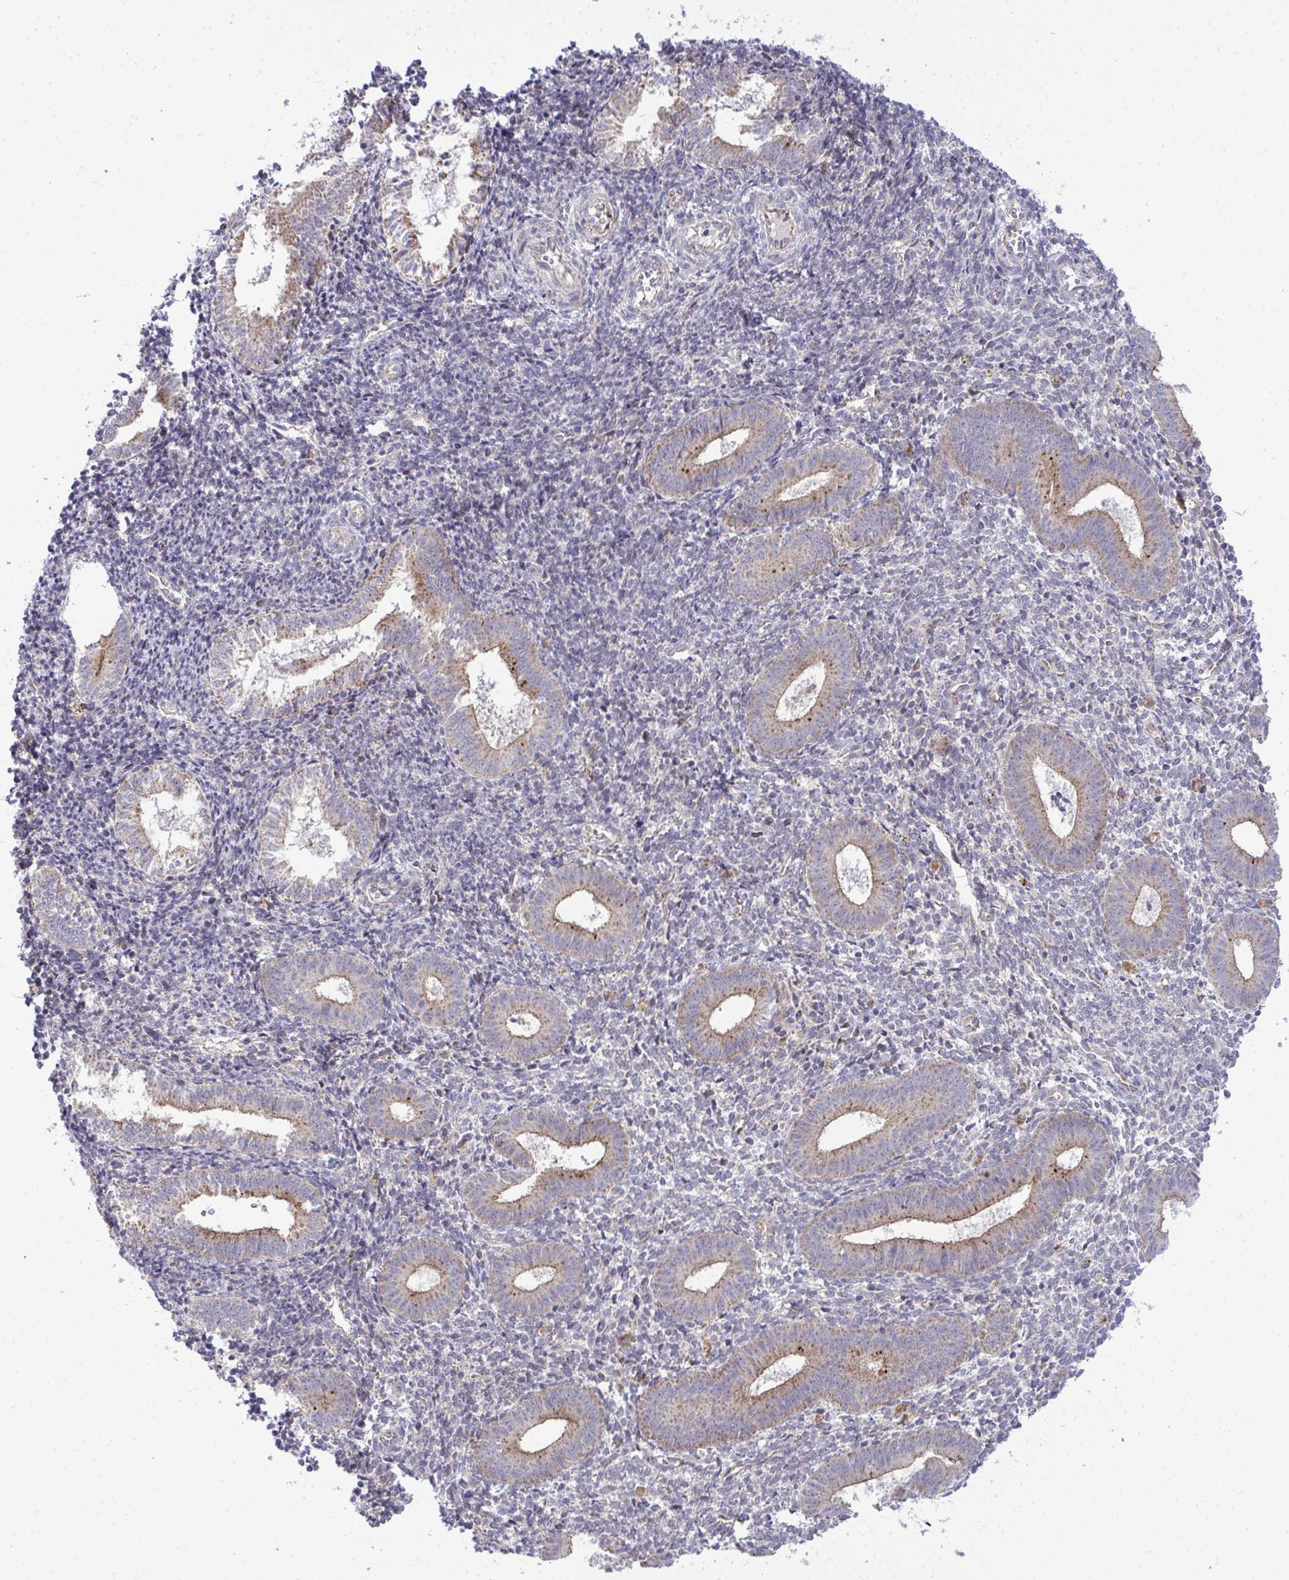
{"staining": {"intensity": "weak", "quantity": "<25%", "location": "cytoplasmic/membranous"}, "tissue": "endometrium", "cell_type": "Cells in endometrial stroma", "image_type": "normal", "snomed": [{"axis": "morphology", "description": "Normal tissue, NOS"}, {"axis": "topography", "description": "Endometrium"}], "caption": "Immunohistochemistry histopathology image of normal endometrium: human endometrium stained with DAB (3,3'-diaminobenzidine) demonstrates no significant protein expression in cells in endometrial stroma.", "gene": "XAF1", "patient": {"sex": "female", "age": 25}}